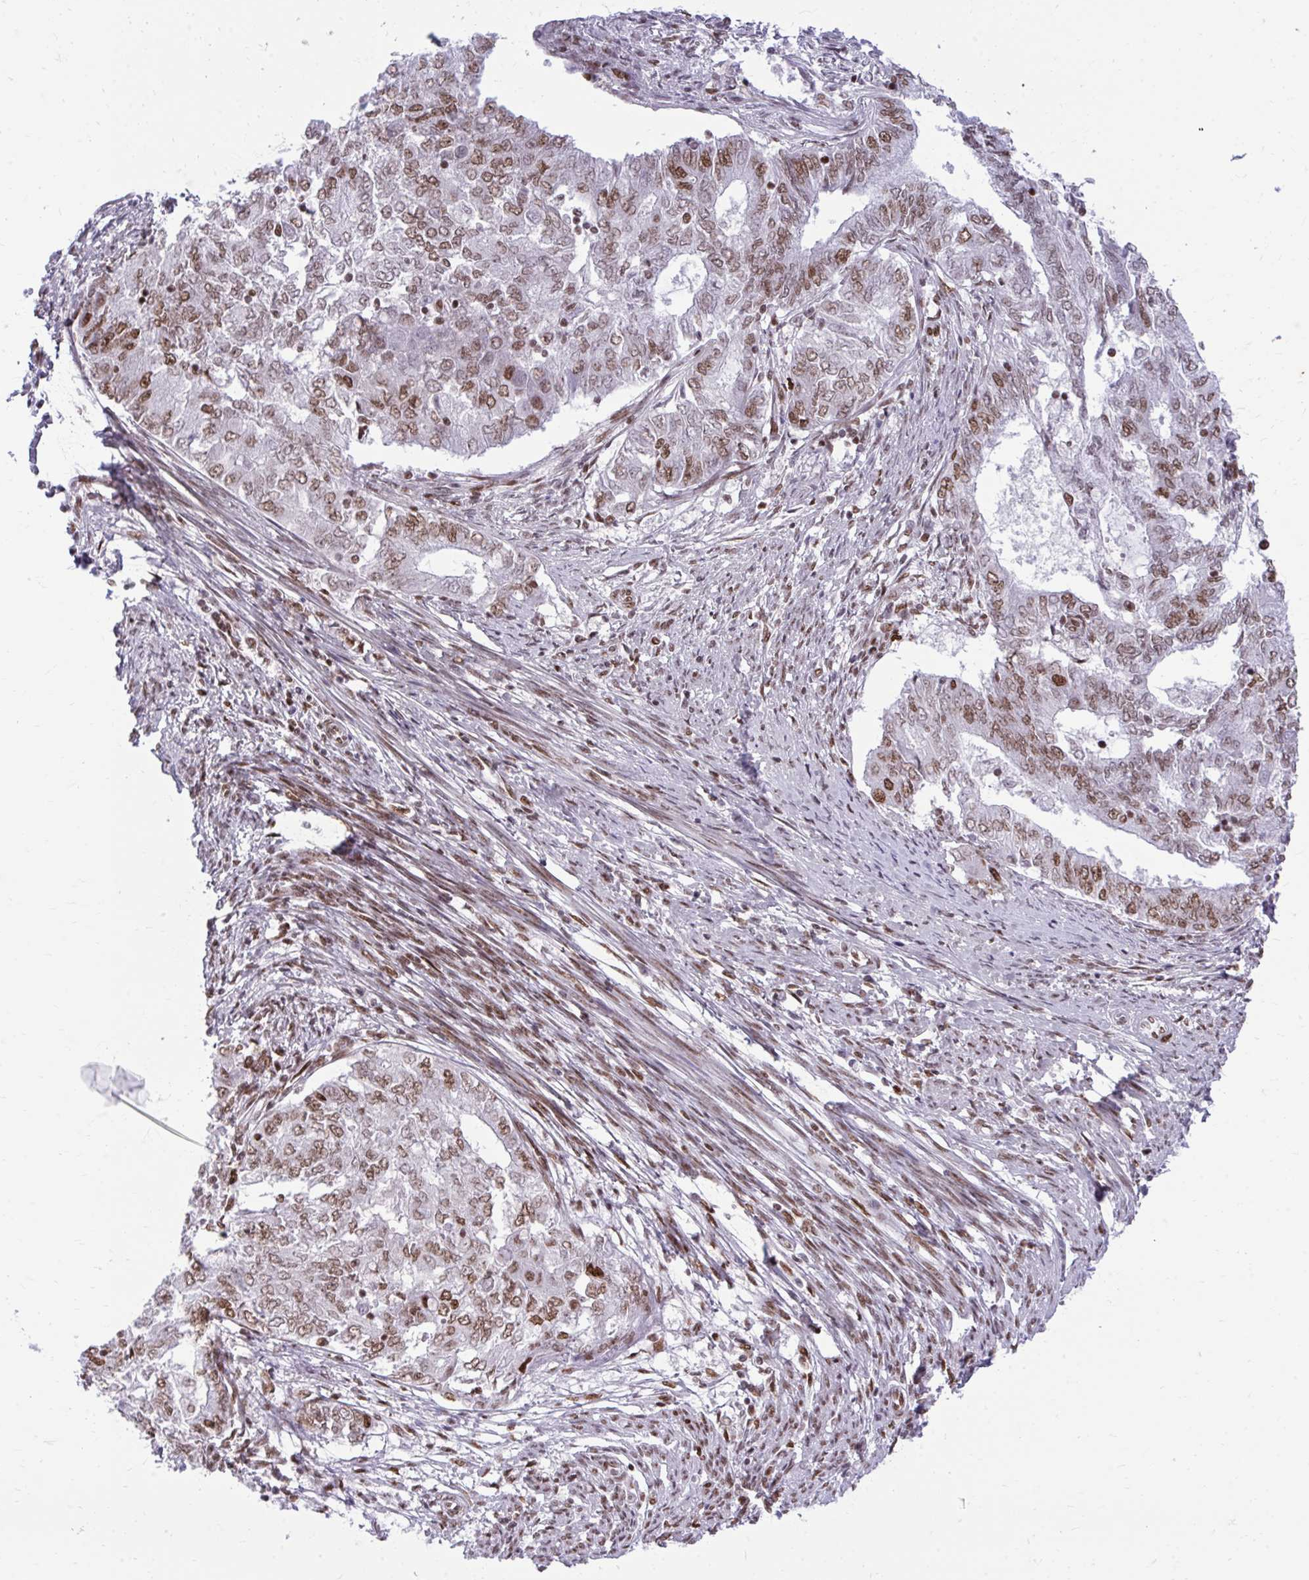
{"staining": {"intensity": "moderate", "quantity": "25%-75%", "location": "nuclear"}, "tissue": "endometrial cancer", "cell_type": "Tumor cells", "image_type": "cancer", "snomed": [{"axis": "morphology", "description": "Adenocarcinoma, NOS"}, {"axis": "topography", "description": "Endometrium"}], "caption": "This image demonstrates endometrial cancer (adenocarcinoma) stained with immunohistochemistry (IHC) to label a protein in brown. The nuclear of tumor cells show moderate positivity for the protein. Nuclei are counter-stained blue.", "gene": "CDYL", "patient": {"sex": "female", "age": 62}}